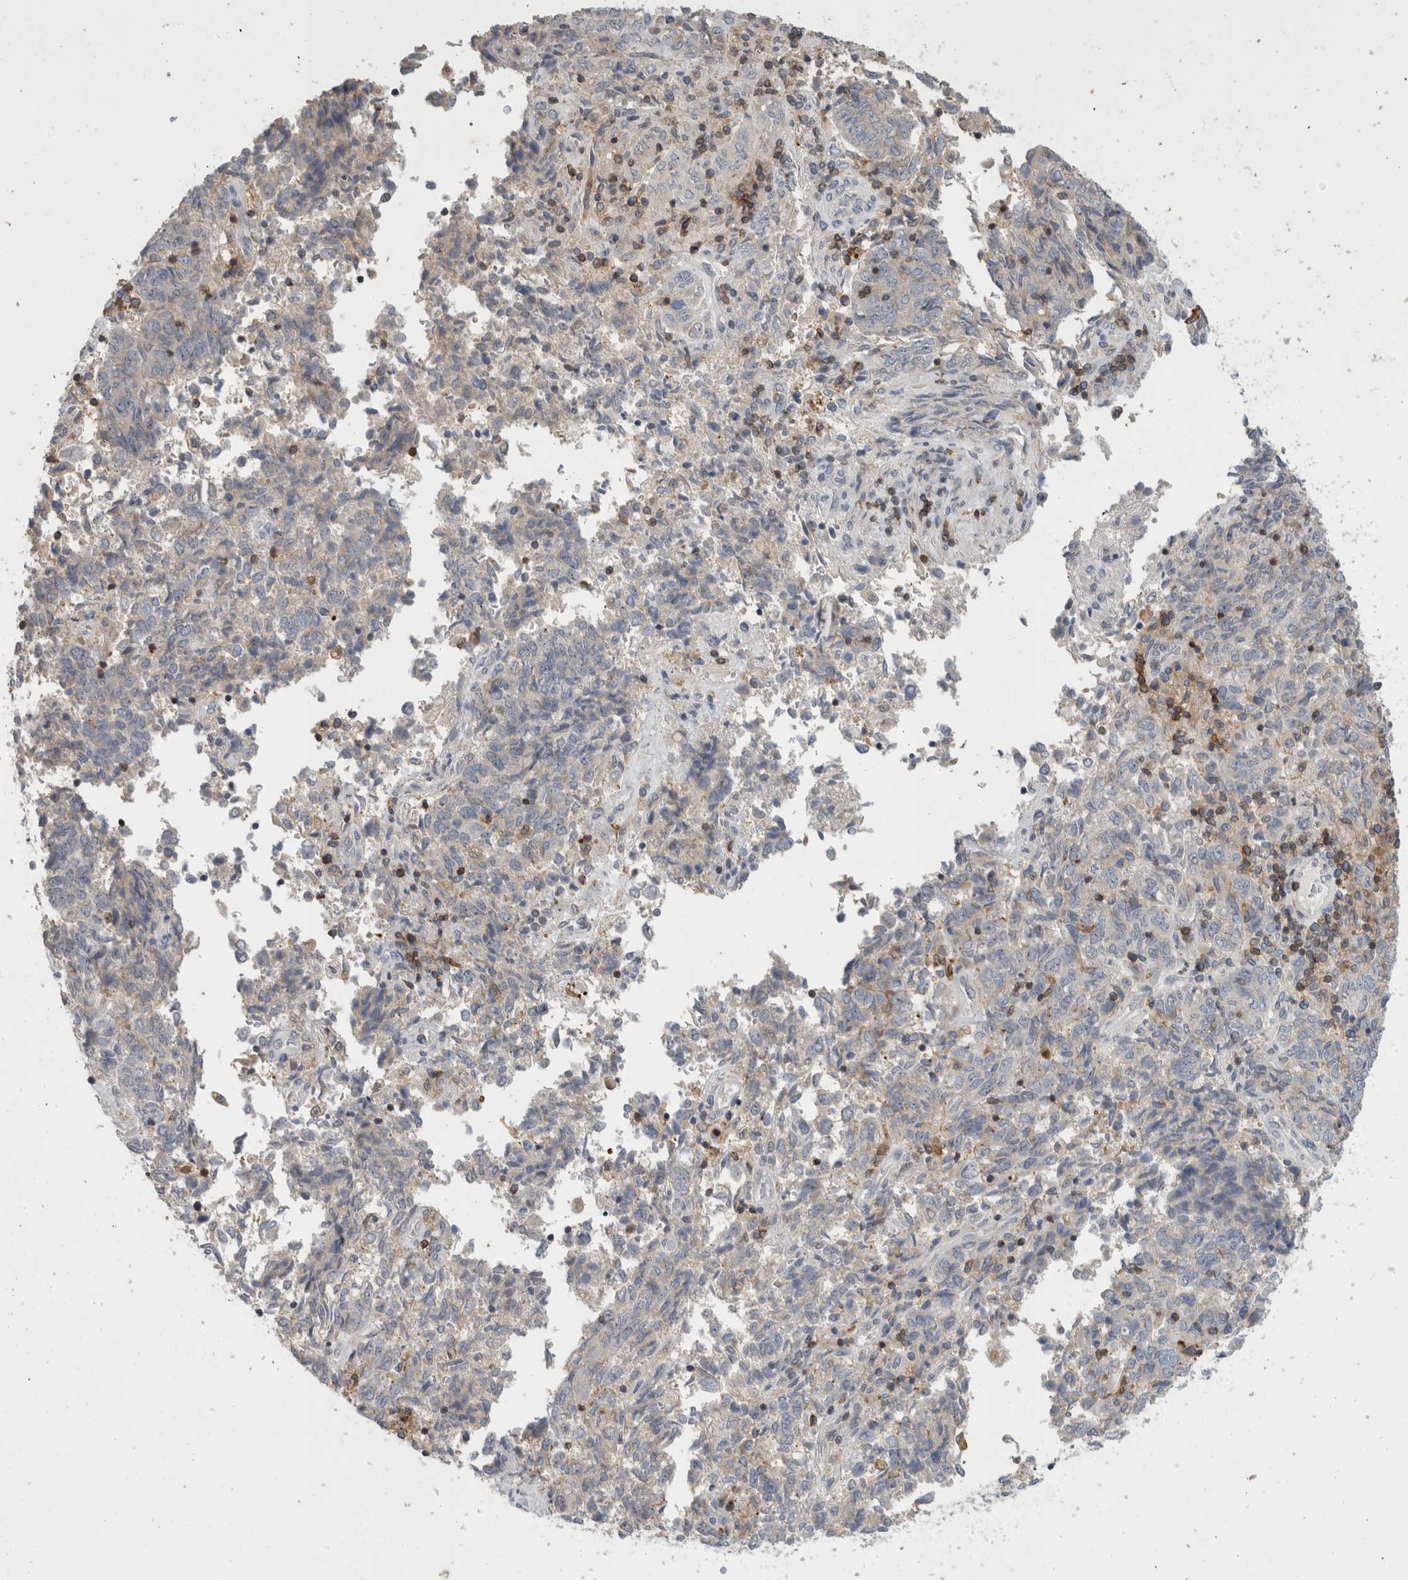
{"staining": {"intensity": "negative", "quantity": "none", "location": "none"}, "tissue": "endometrial cancer", "cell_type": "Tumor cells", "image_type": "cancer", "snomed": [{"axis": "morphology", "description": "Adenocarcinoma, NOS"}, {"axis": "topography", "description": "Endometrium"}], "caption": "High power microscopy micrograph of an IHC image of endometrial adenocarcinoma, revealing no significant staining in tumor cells. (DAB (3,3'-diaminobenzidine) IHC with hematoxylin counter stain).", "gene": "GFRA2", "patient": {"sex": "female", "age": 80}}